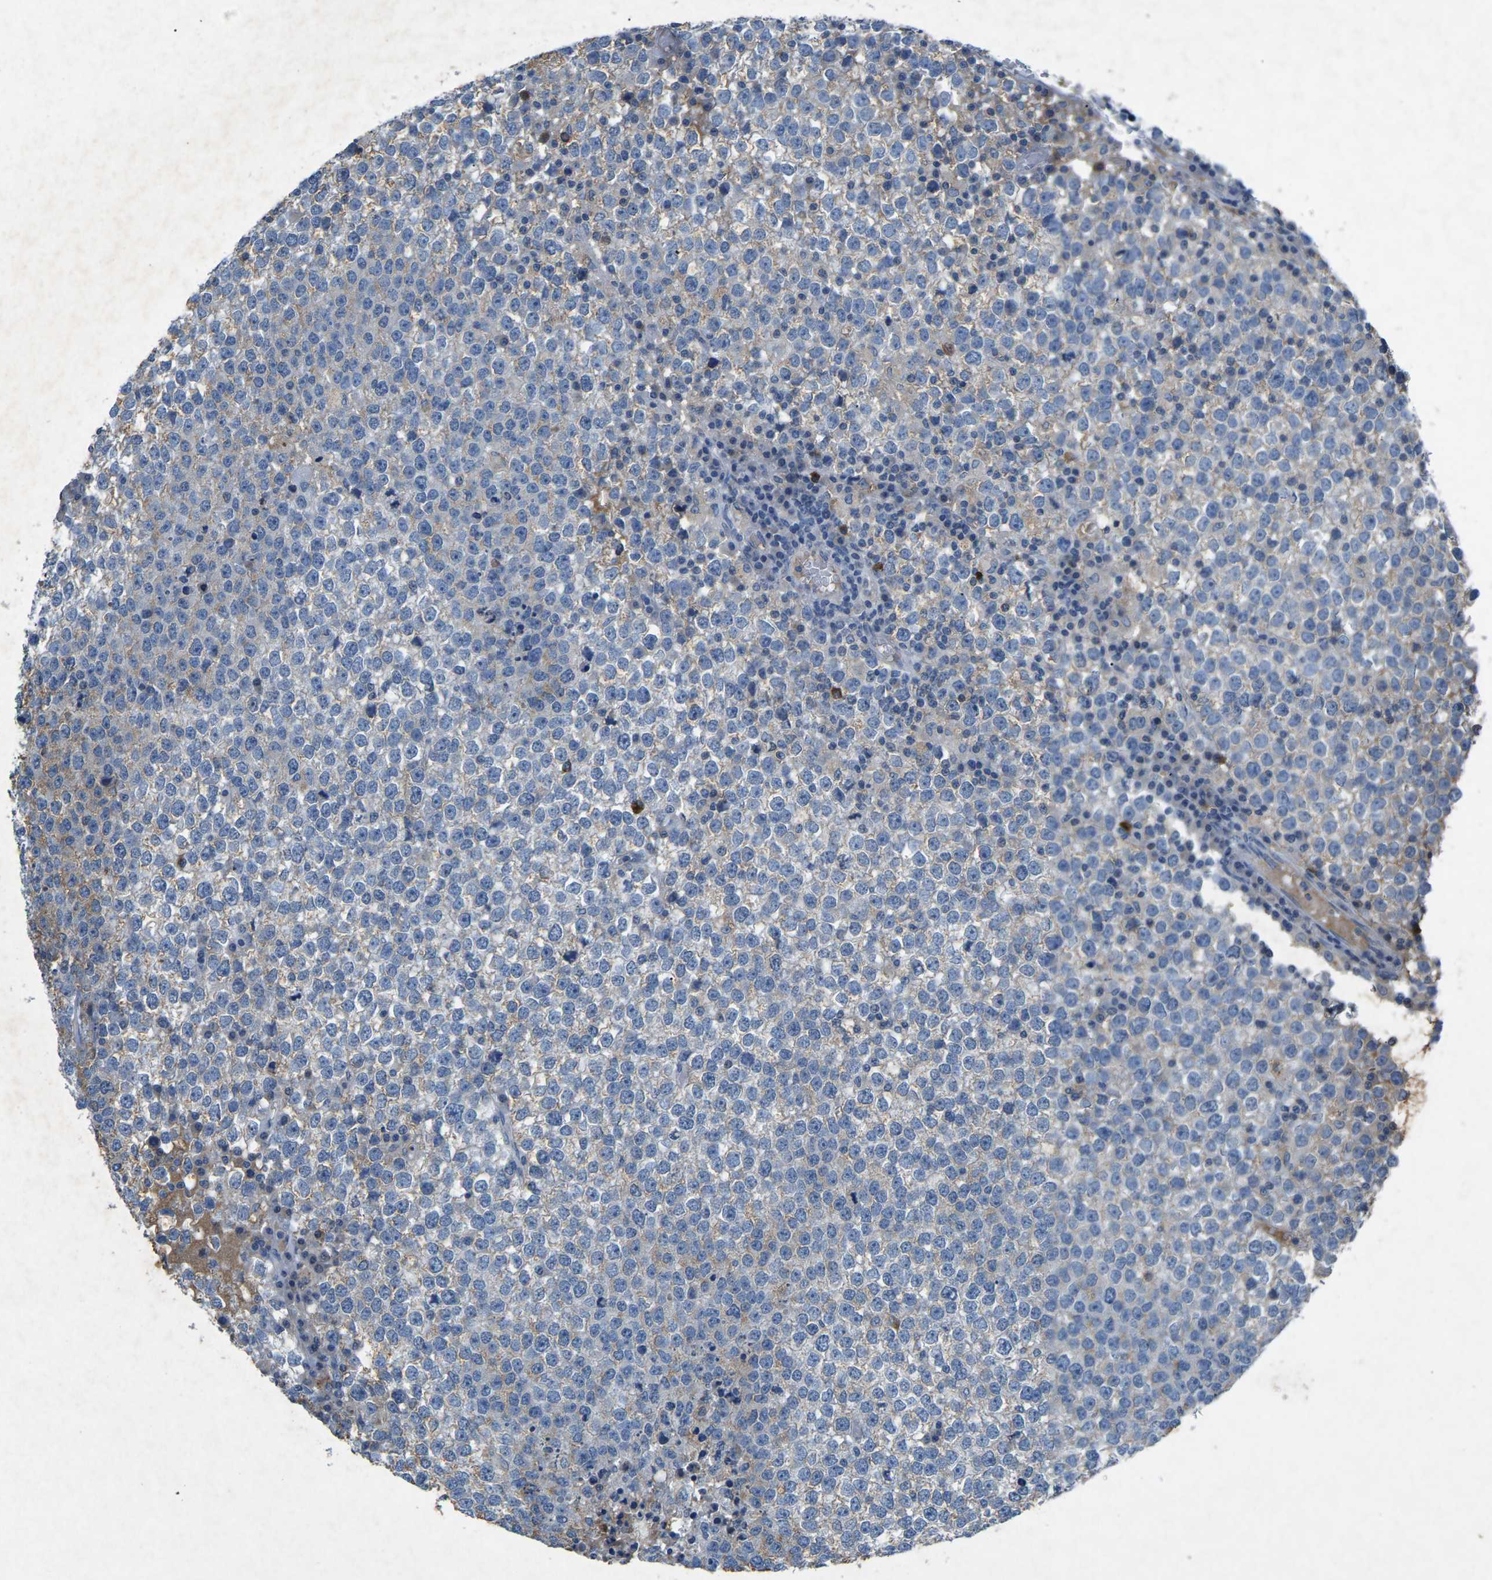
{"staining": {"intensity": "weak", "quantity": "<25%", "location": "cytoplasmic/membranous"}, "tissue": "testis cancer", "cell_type": "Tumor cells", "image_type": "cancer", "snomed": [{"axis": "morphology", "description": "Seminoma, NOS"}, {"axis": "topography", "description": "Testis"}], "caption": "Protein analysis of testis cancer reveals no significant positivity in tumor cells. Nuclei are stained in blue.", "gene": "PLG", "patient": {"sex": "male", "age": 65}}